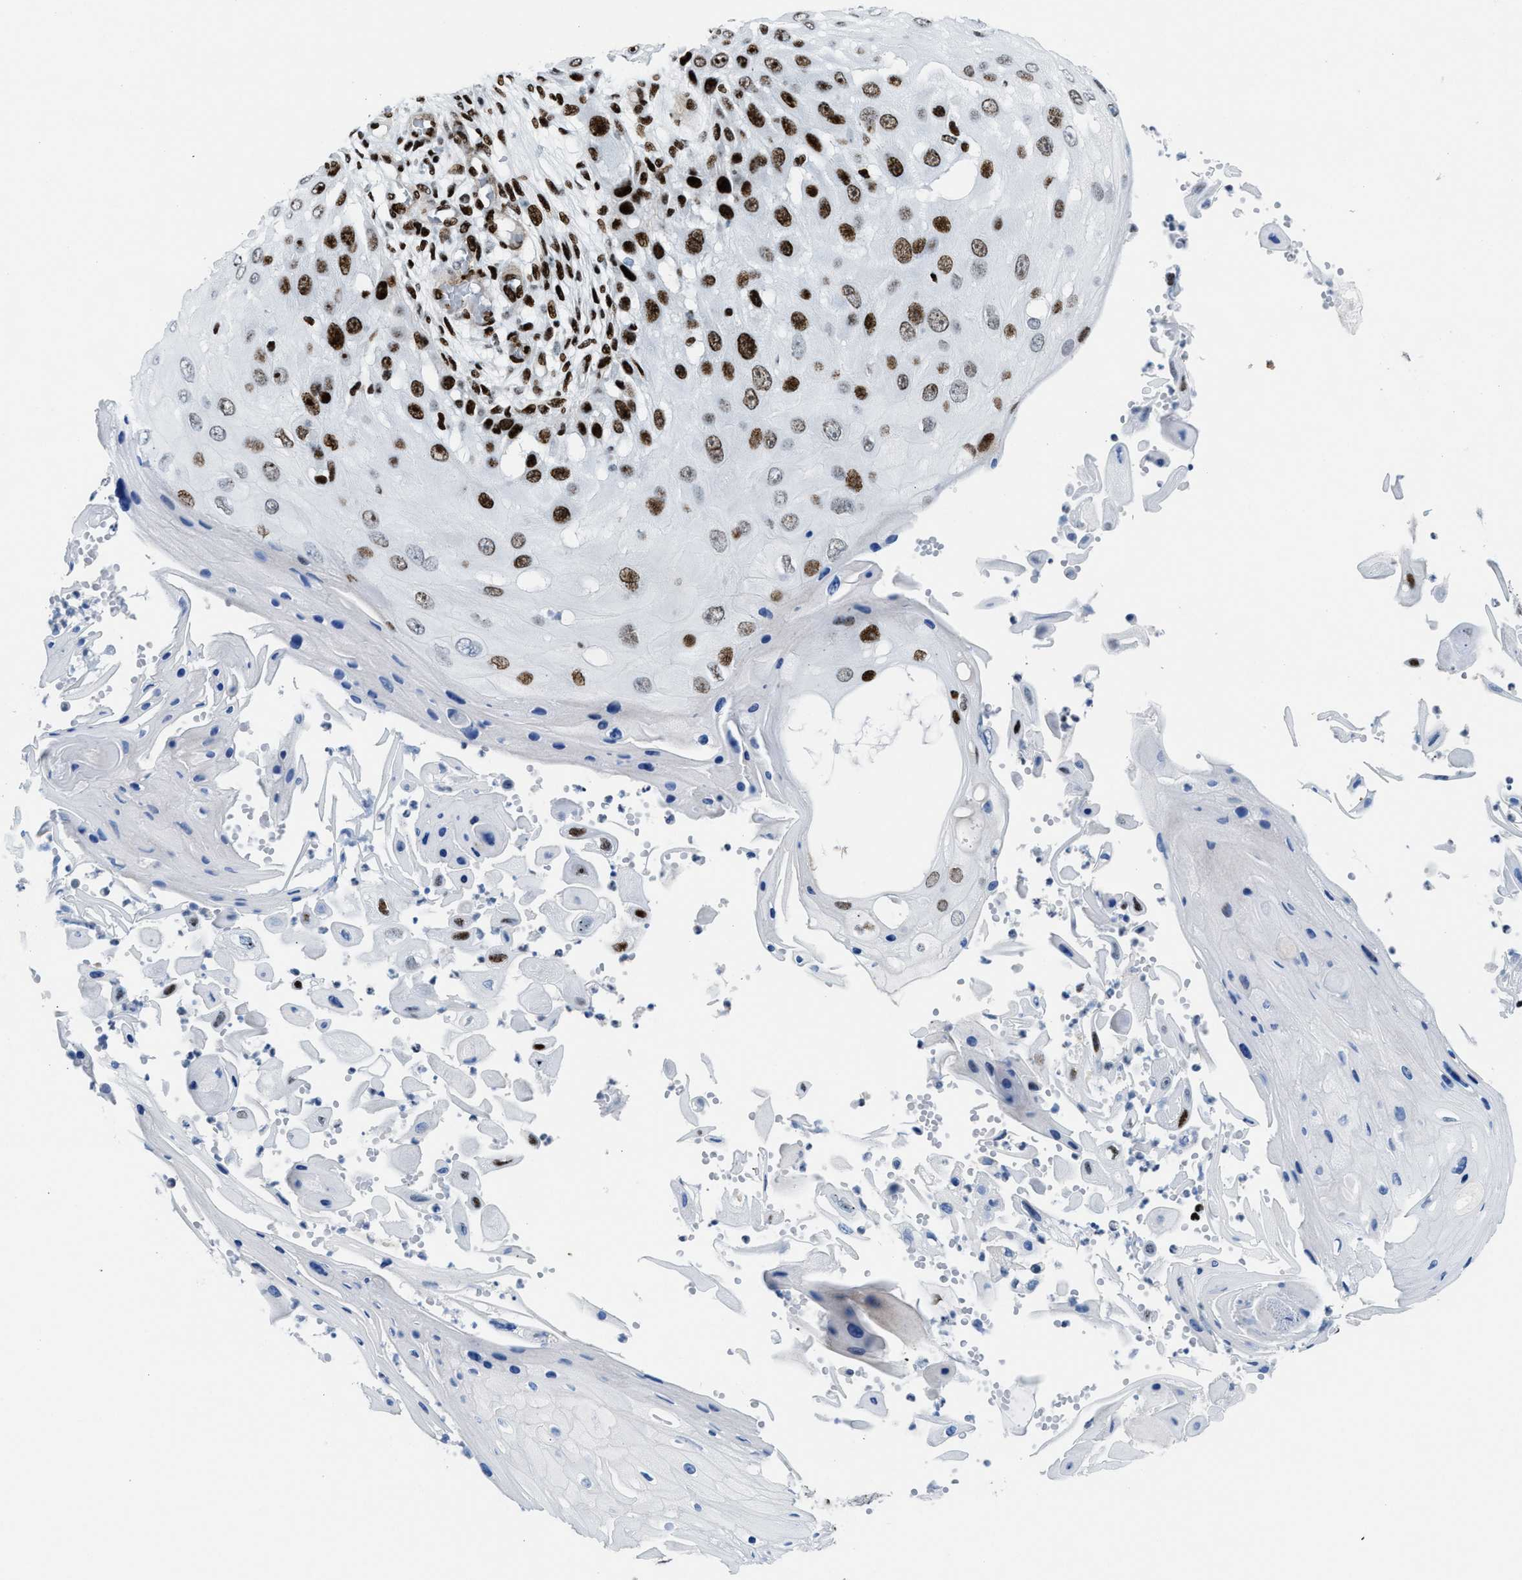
{"staining": {"intensity": "strong", "quantity": ">75%", "location": "nuclear"}, "tissue": "skin cancer", "cell_type": "Tumor cells", "image_type": "cancer", "snomed": [{"axis": "morphology", "description": "Squamous cell carcinoma, NOS"}, {"axis": "topography", "description": "Skin"}], "caption": "A photomicrograph of human skin cancer (squamous cell carcinoma) stained for a protein exhibits strong nuclear brown staining in tumor cells. The staining was performed using DAB, with brown indicating positive protein expression. Nuclei are stained blue with hematoxylin.", "gene": "NONO", "patient": {"sex": "female", "age": 44}}